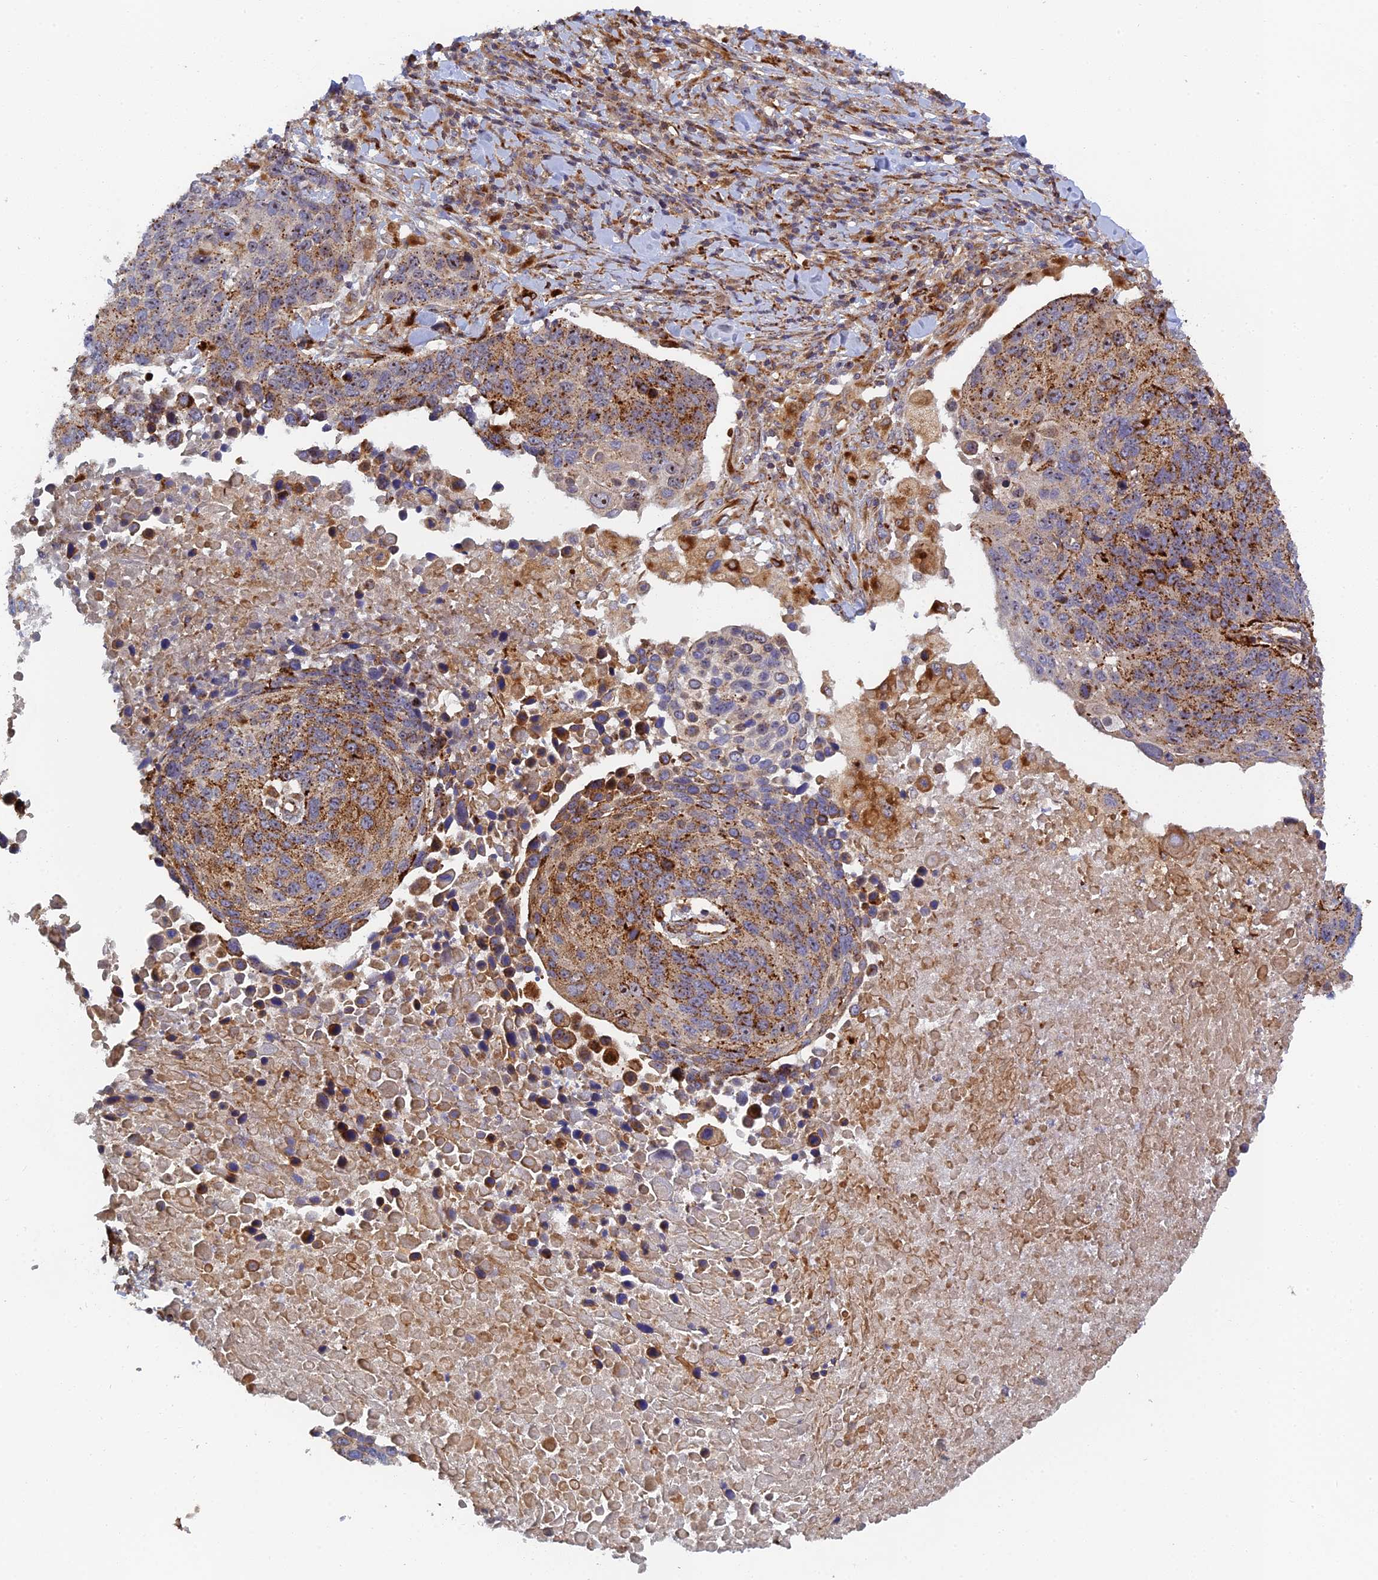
{"staining": {"intensity": "moderate", "quantity": "25%-75%", "location": "cytoplasmic/membranous,nuclear"}, "tissue": "lung cancer", "cell_type": "Tumor cells", "image_type": "cancer", "snomed": [{"axis": "morphology", "description": "Normal tissue, NOS"}, {"axis": "morphology", "description": "Squamous cell carcinoma, NOS"}, {"axis": "topography", "description": "Lymph node"}, {"axis": "topography", "description": "Lung"}], "caption": "The image displays a brown stain indicating the presence of a protein in the cytoplasmic/membranous and nuclear of tumor cells in lung squamous cell carcinoma.", "gene": "PPP2R3C", "patient": {"sex": "male", "age": 66}}